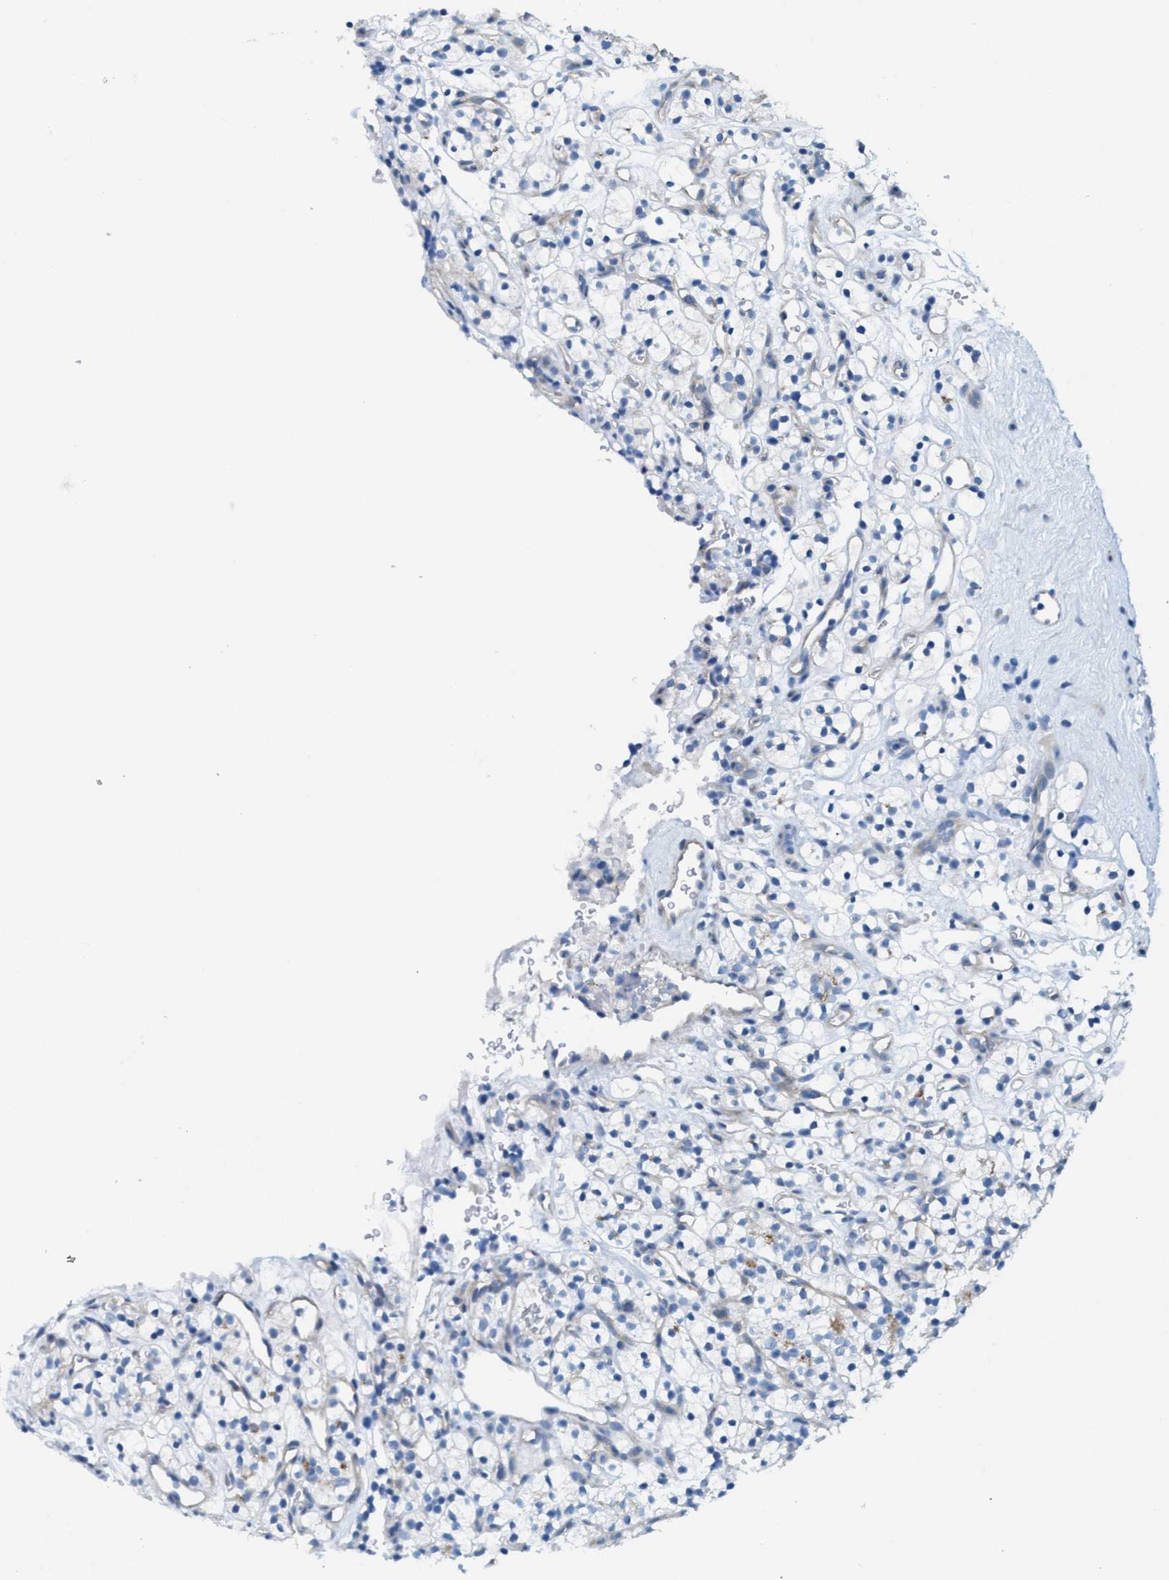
{"staining": {"intensity": "negative", "quantity": "none", "location": "none"}, "tissue": "renal cancer", "cell_type": "Tumor cells", "image_type": "cancer", "snomed": [{"axis": "morphology", "description": "Adenocarcinoma, NOS"}, {"axis": "topography", "description": "Kidney"}], "caption": "Tumor cells show no significant protein staining in adenocarcinoma (renal).", "gene": "MPP3", "patient": {"sex": "female", "age": 57}}